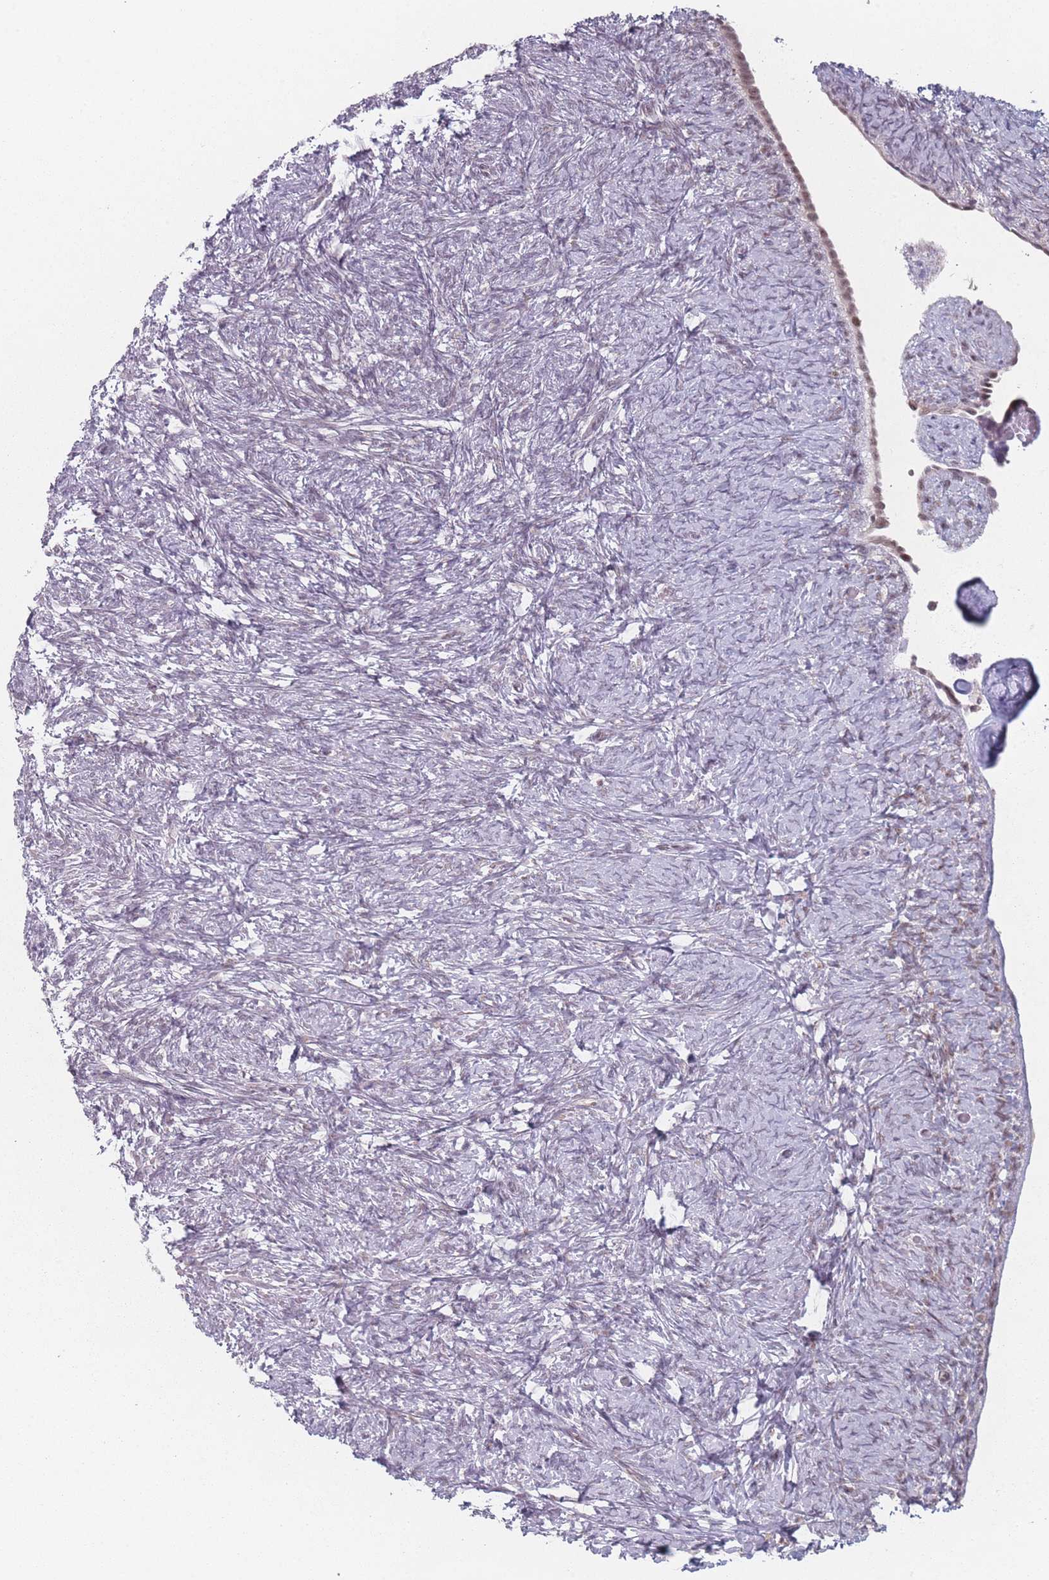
{"staining": {"intensity": "negative", "quantity": "none", "location": "none"}, "tissue": "ovary", "cell_type": "Ovarian stroma cells", "image_type": "normal", "snomed": [{"axis": "morphology", "description": "Normal tissue, NOS"}, {"axis": "topography", "description": "Ovary"}], "caption": "The image reveals no significant positivity in ovarian stroma cells of ovary. (DAB (3,3'-diaminobenzidine) immunohistochemistry, high magnification).", "gene": "ZC3H14", "patient": {"sex": "female", "age": 41}}